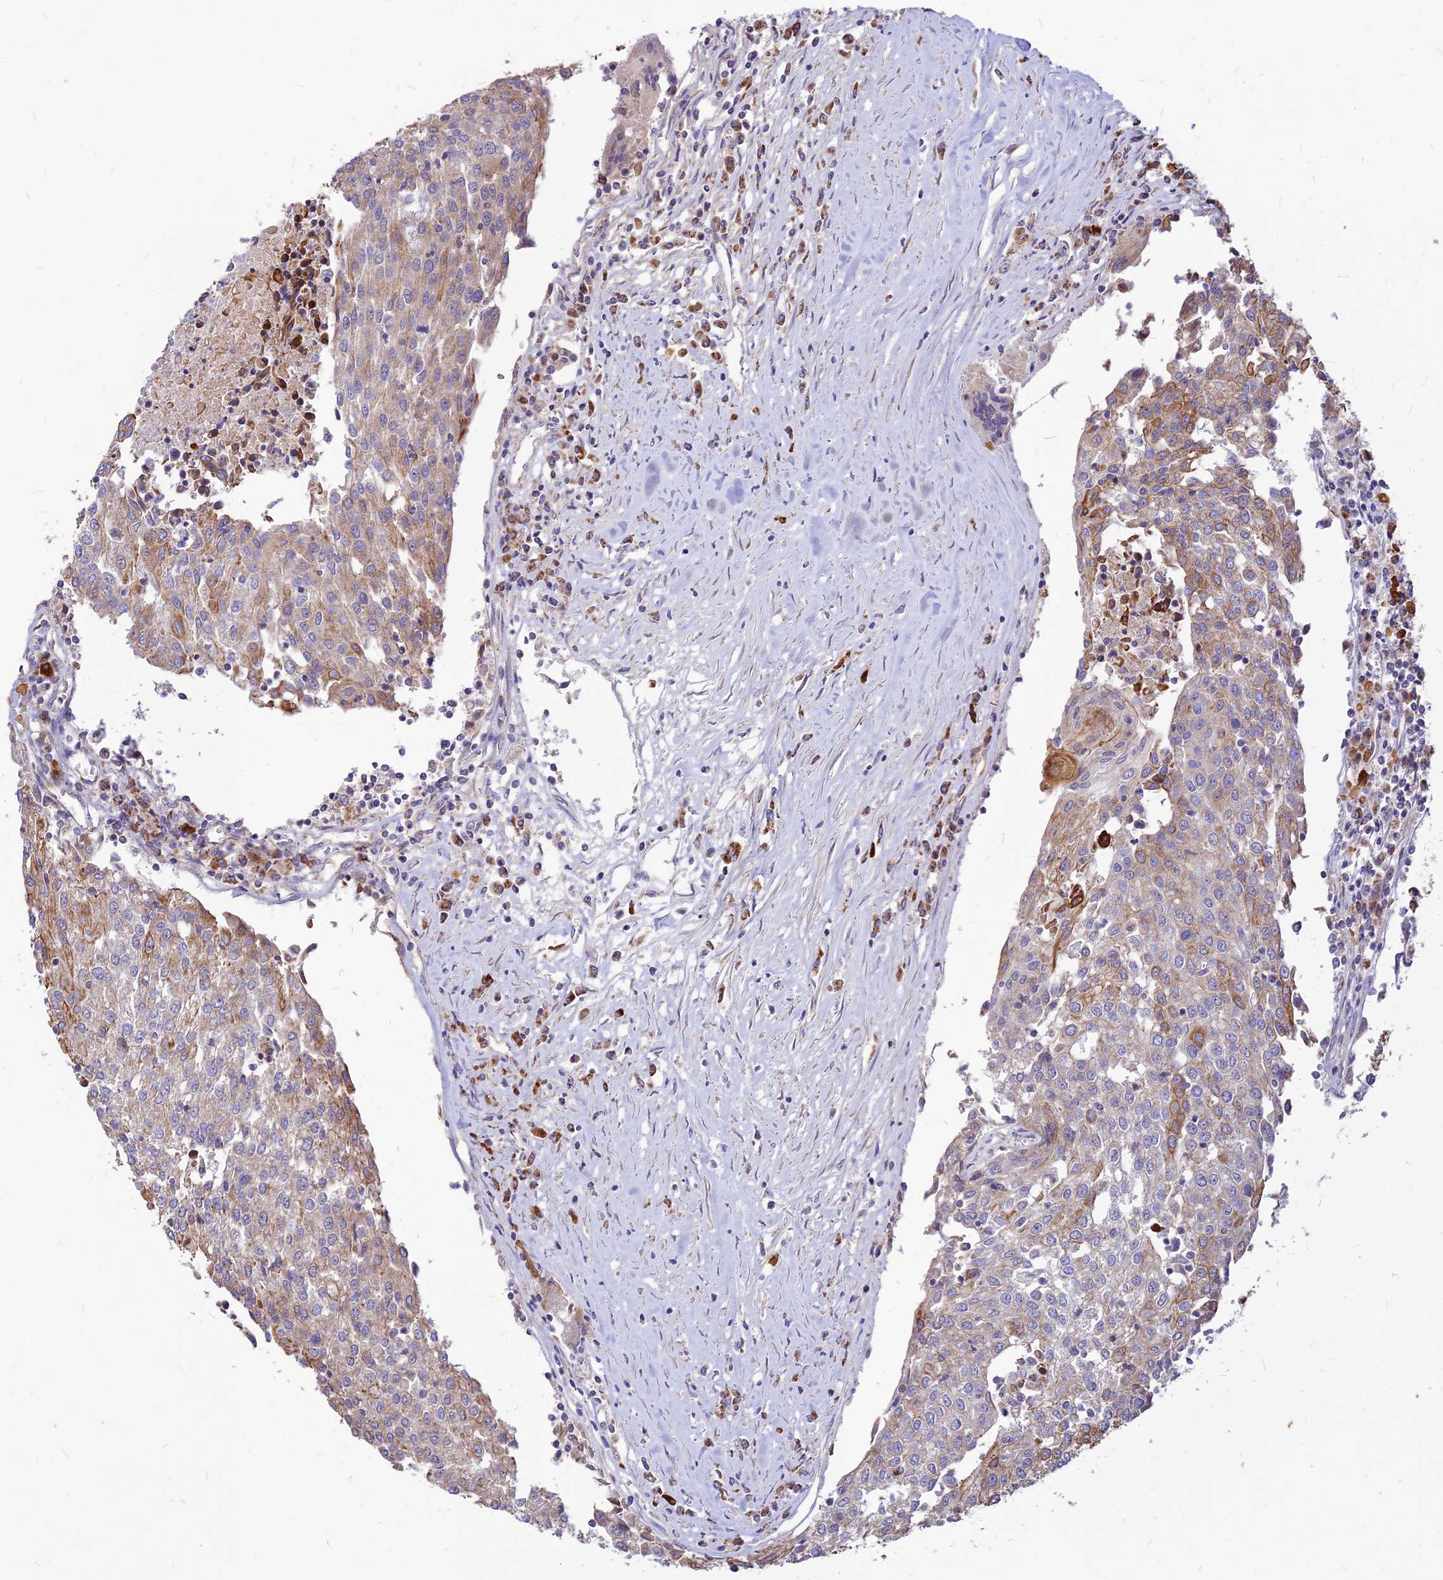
{"staining": {"intensity": "moderate", "quantity": "25%-75%", "location": "cytoplasmic/membranous"}, "tissue": "urothelial cancer", "cell_type": "Tumor cells", "image_type": "cancer", "snomed": [{"axis": "morphology", "description": "Urothelial carcinoma, High grade"}, {"axis": "topography", "description": "Urinary bladder"}], "caption": "Human urothelial cancer stained for a protein (brown) demonstrates moderate cytoplasmic/membranous positive staining in approximately 25%-75% of tumor cells.", "gene": "ECI1", "patient": {"sex": "female", "age": 85}}